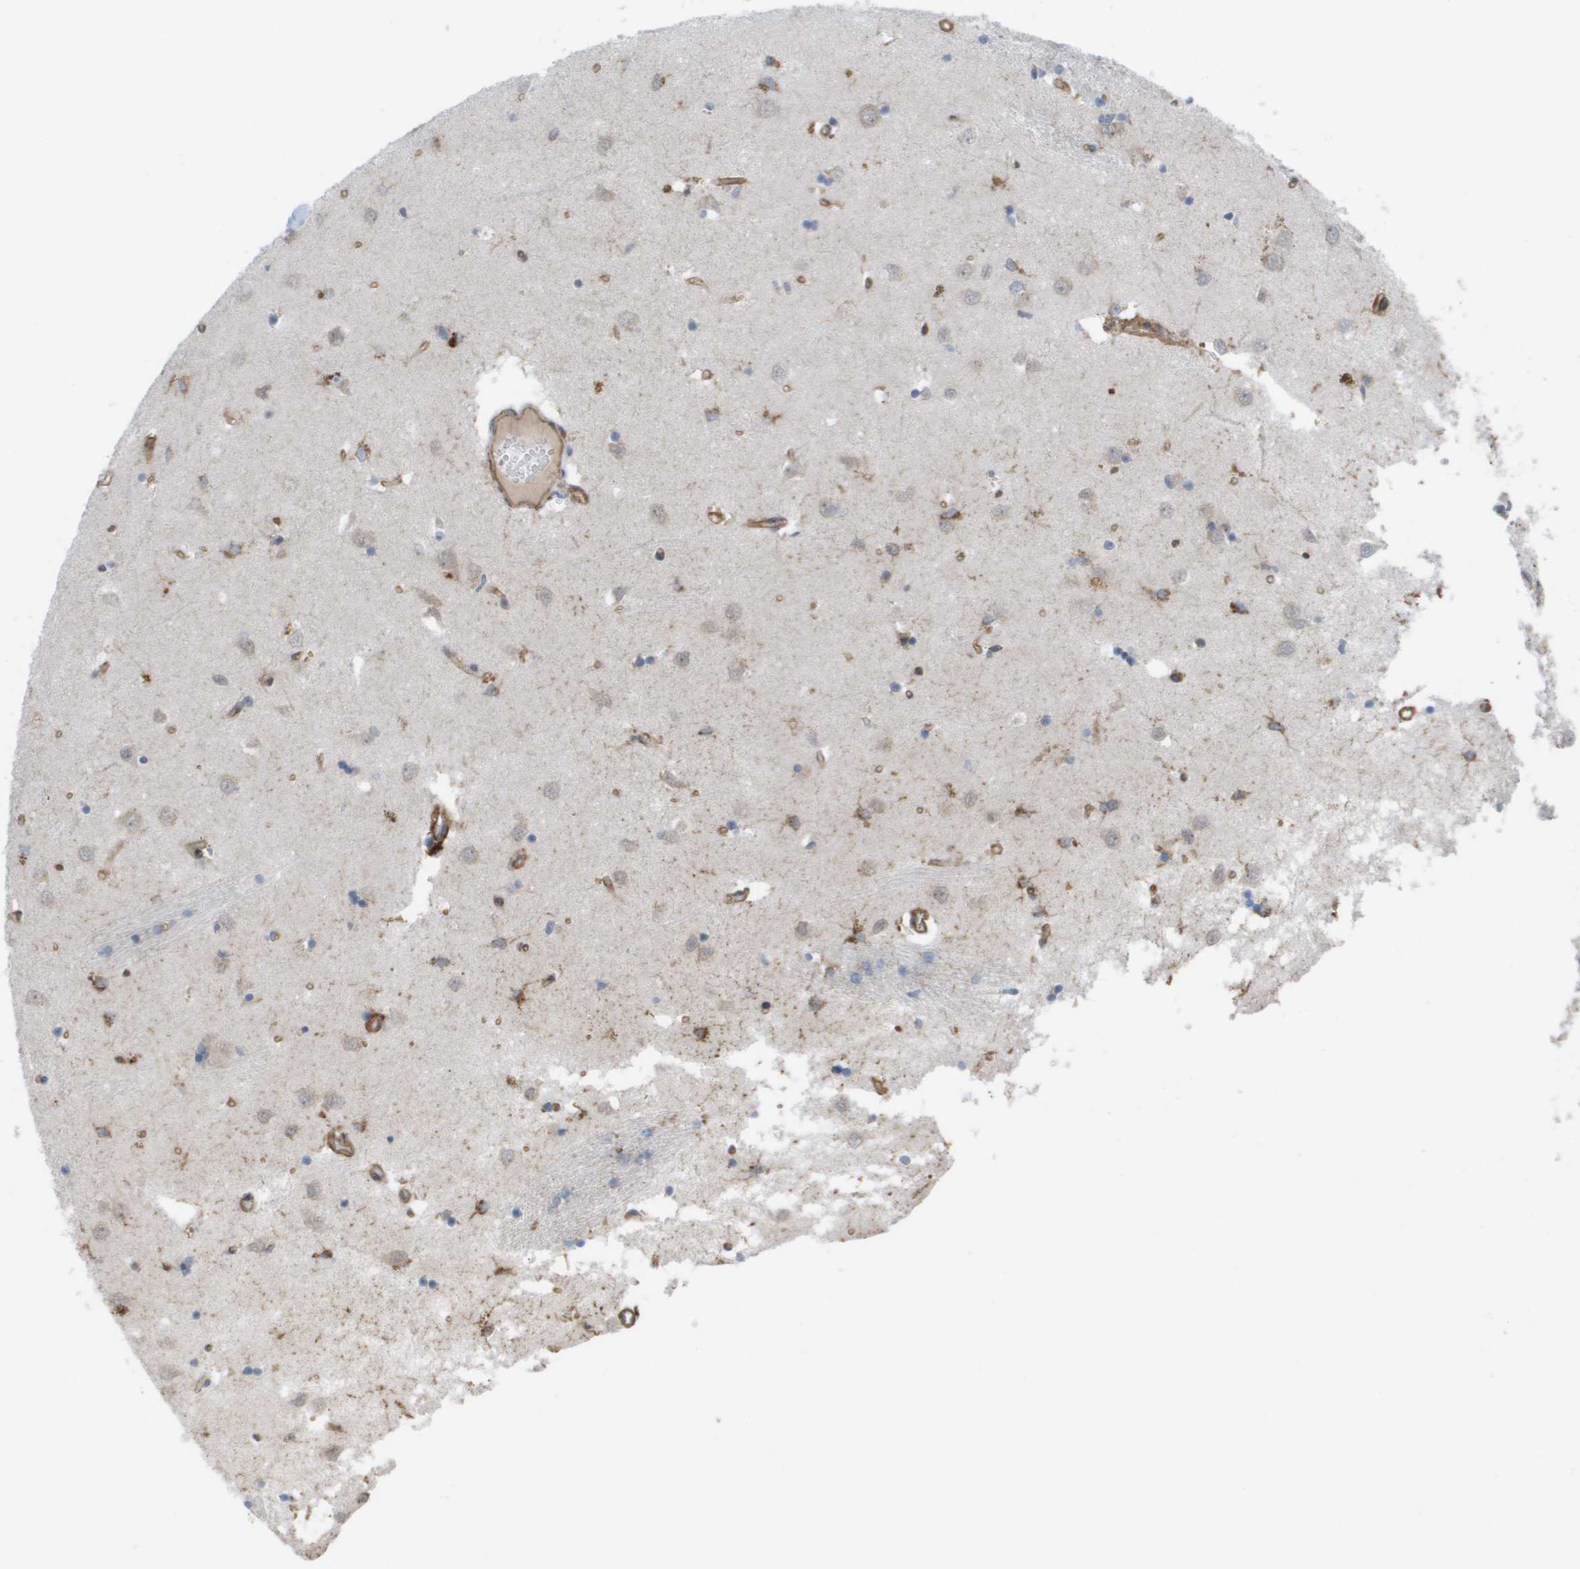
{"staining": {"intensity": "moderate", "quantity": "25%-75%", "location": "cytoplasmic/membranous"}, "tissue": "caudate", "cell_type": "Glial cells", "image_type": "normal", "snomed": [{"axis": "morphology", "description": "Normal tissue, NOS"}, {"axis": "topography", "description": "Lateral ventricle wall"}], "caption": "A high-resolution micrograph shows immunohistochemistry (IHC) staining of normal caudate, which shows moderate cytoplasmic/membranous positivity in approximately 25%-75% of glial cells.", "gene": "MTARC2", "patient": {"sex": "female", "age": 19}}